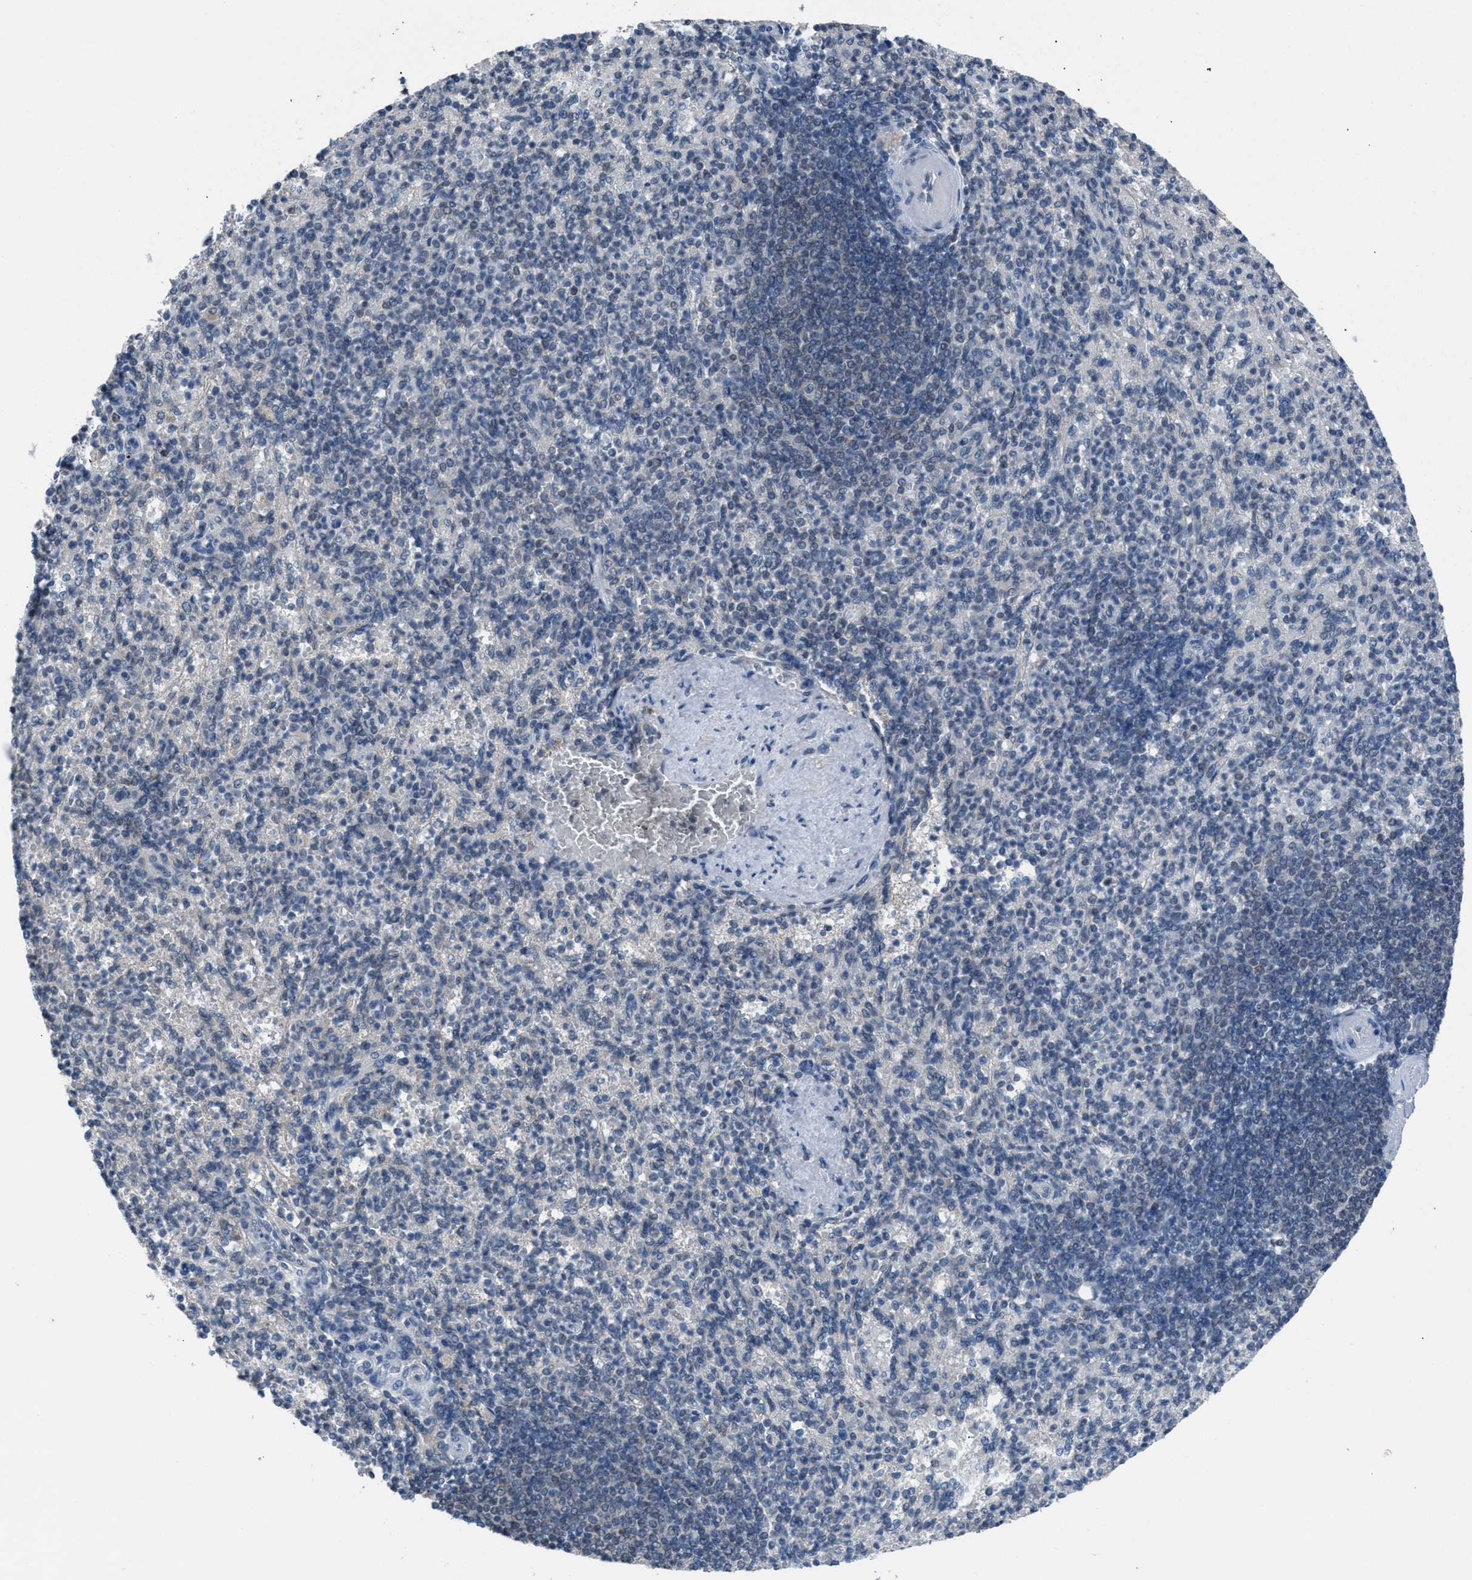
{"staining": {"intensity": "negative", "quantity": "none", "location": "none"}, "tissue": "spleen", "cell_type": "Cells in red pulp", "image_type": "normal", "snomed": [{"axis": "morphology", "description": "Normal tissue, NOS"}, {"axis": "topography", "description": "Spleen"}], "caption": "IHC histopathology image of normal spleen stained for a protein (brown), which reveals no staining in cells in red pulp. The staining is performed using DAB (3,3'-diaminobenzidine) brown chromogen with nuclei counter-stained in using hematoxylin.", "gene": "ANAPC11", "patient": {"sex": "female", "age": 74}}